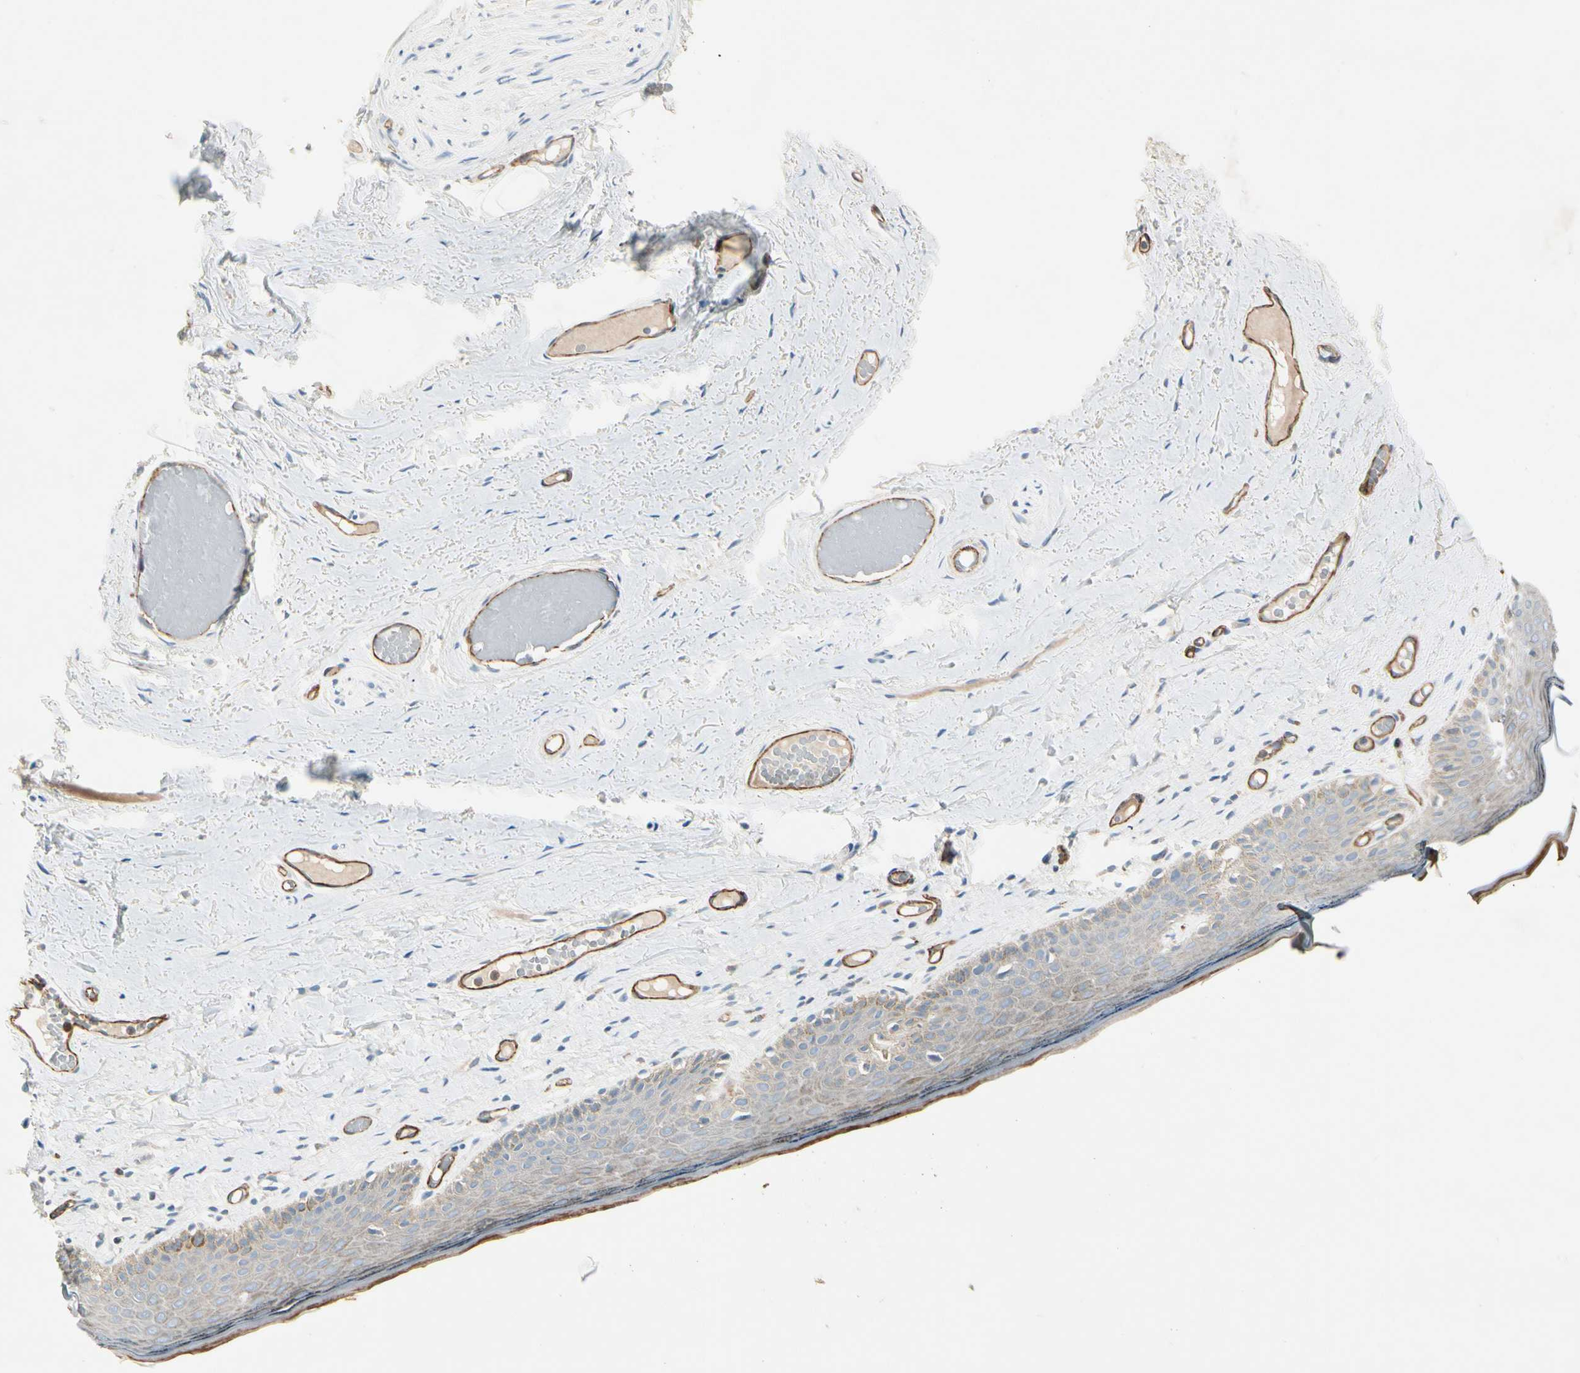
{"staining": {"intensity": "negative", "quantity": "none", "location": "none"}, "tissue": "skin", "cell_type": "Epidermal cells", "image_type": "normal", "snomed": [{"axis": "morphology", "description": "Normal tissue, NOS"}, {"axis": "topography", "description": "Vulva"}], "caption": "This is an IHC histopathology image of unremarkable skin. There is no staining in epidermal cells.", "gene": "CD93", "patient": {"sex": "female", "age": 54}}